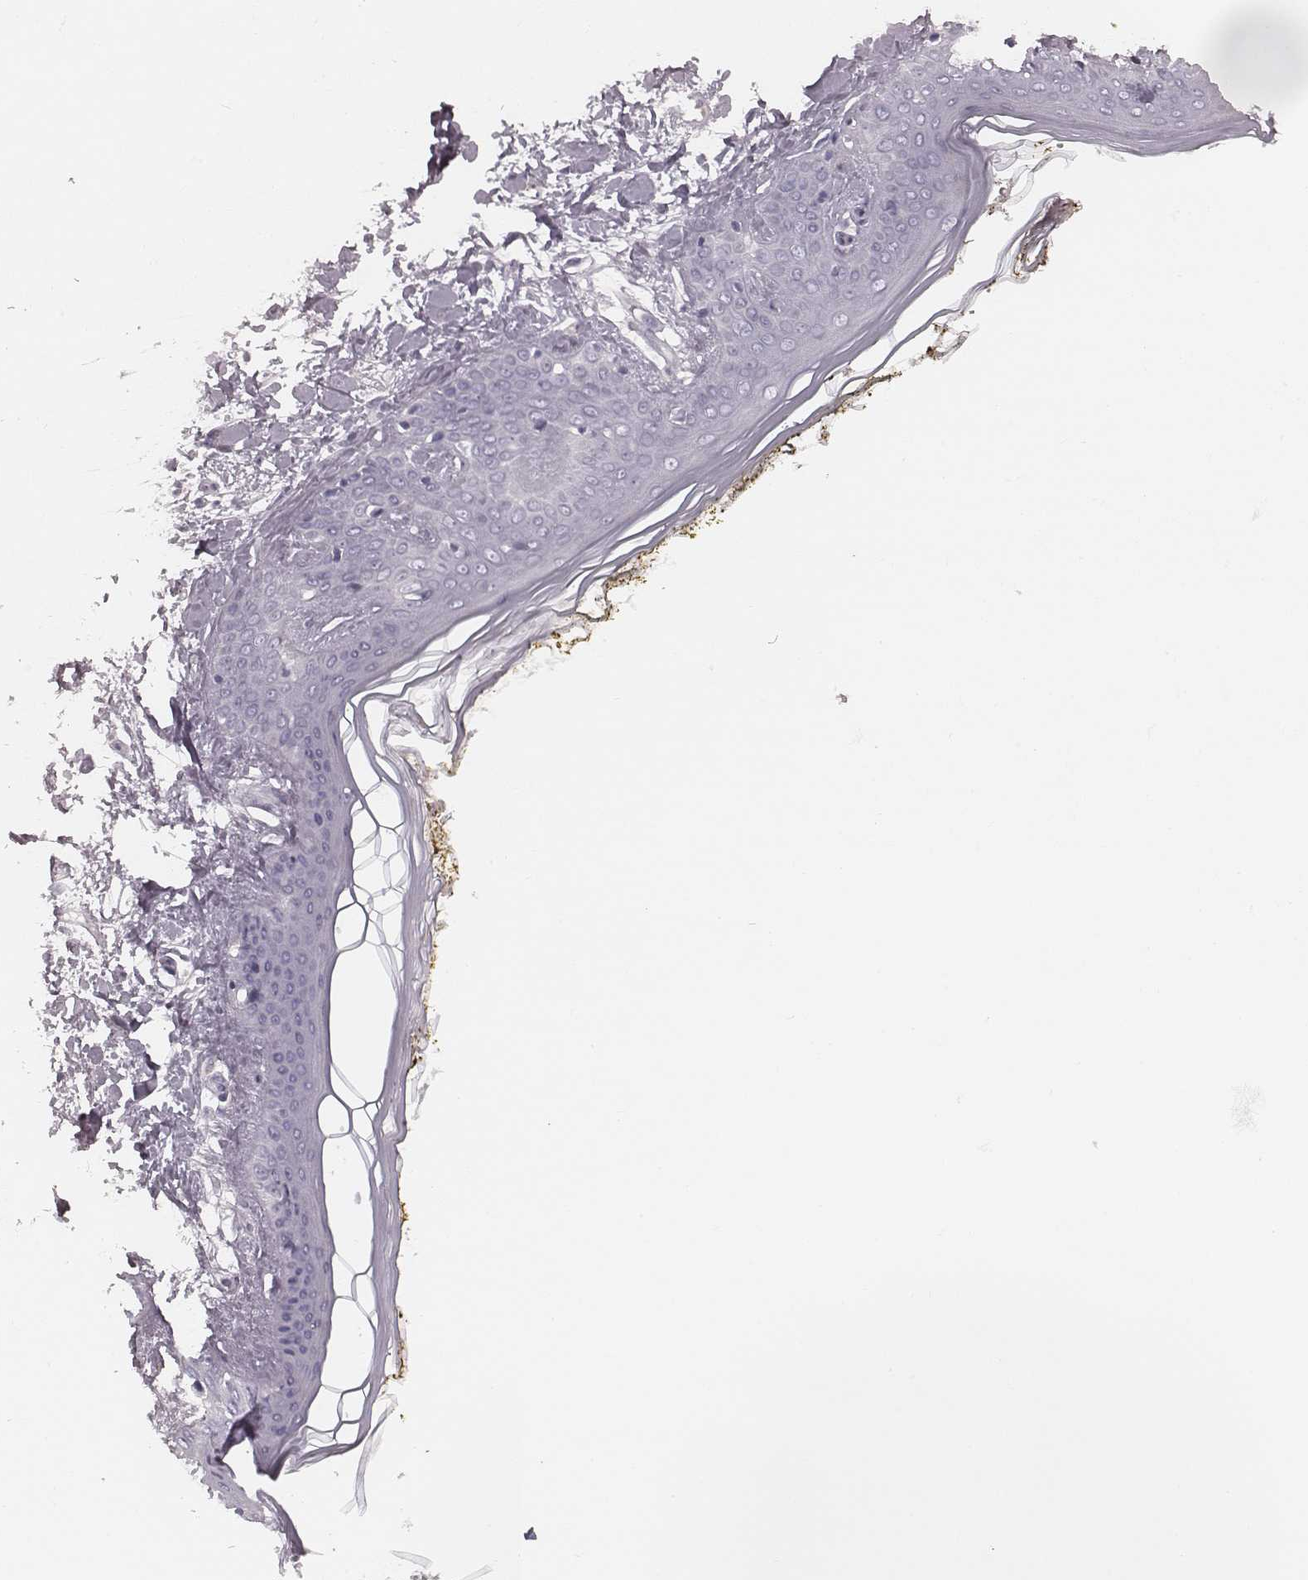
{"staining": {"intensity": "negative", "quantity": "none", "location": "none"}, "tissue": "skin", "cell_type": "Fibroblasts", "image_type": "normal", "snomed": [{"axis": "morphology", "description": "Normal tissue, NOS"}, {"axis": "topography", "description": "Skin"}], "caption": "IHC of unremarkable human skin shows no staining in fibroblasts.", "gene": "S100Z", "patient": {"sex": "female", "age": 34}}